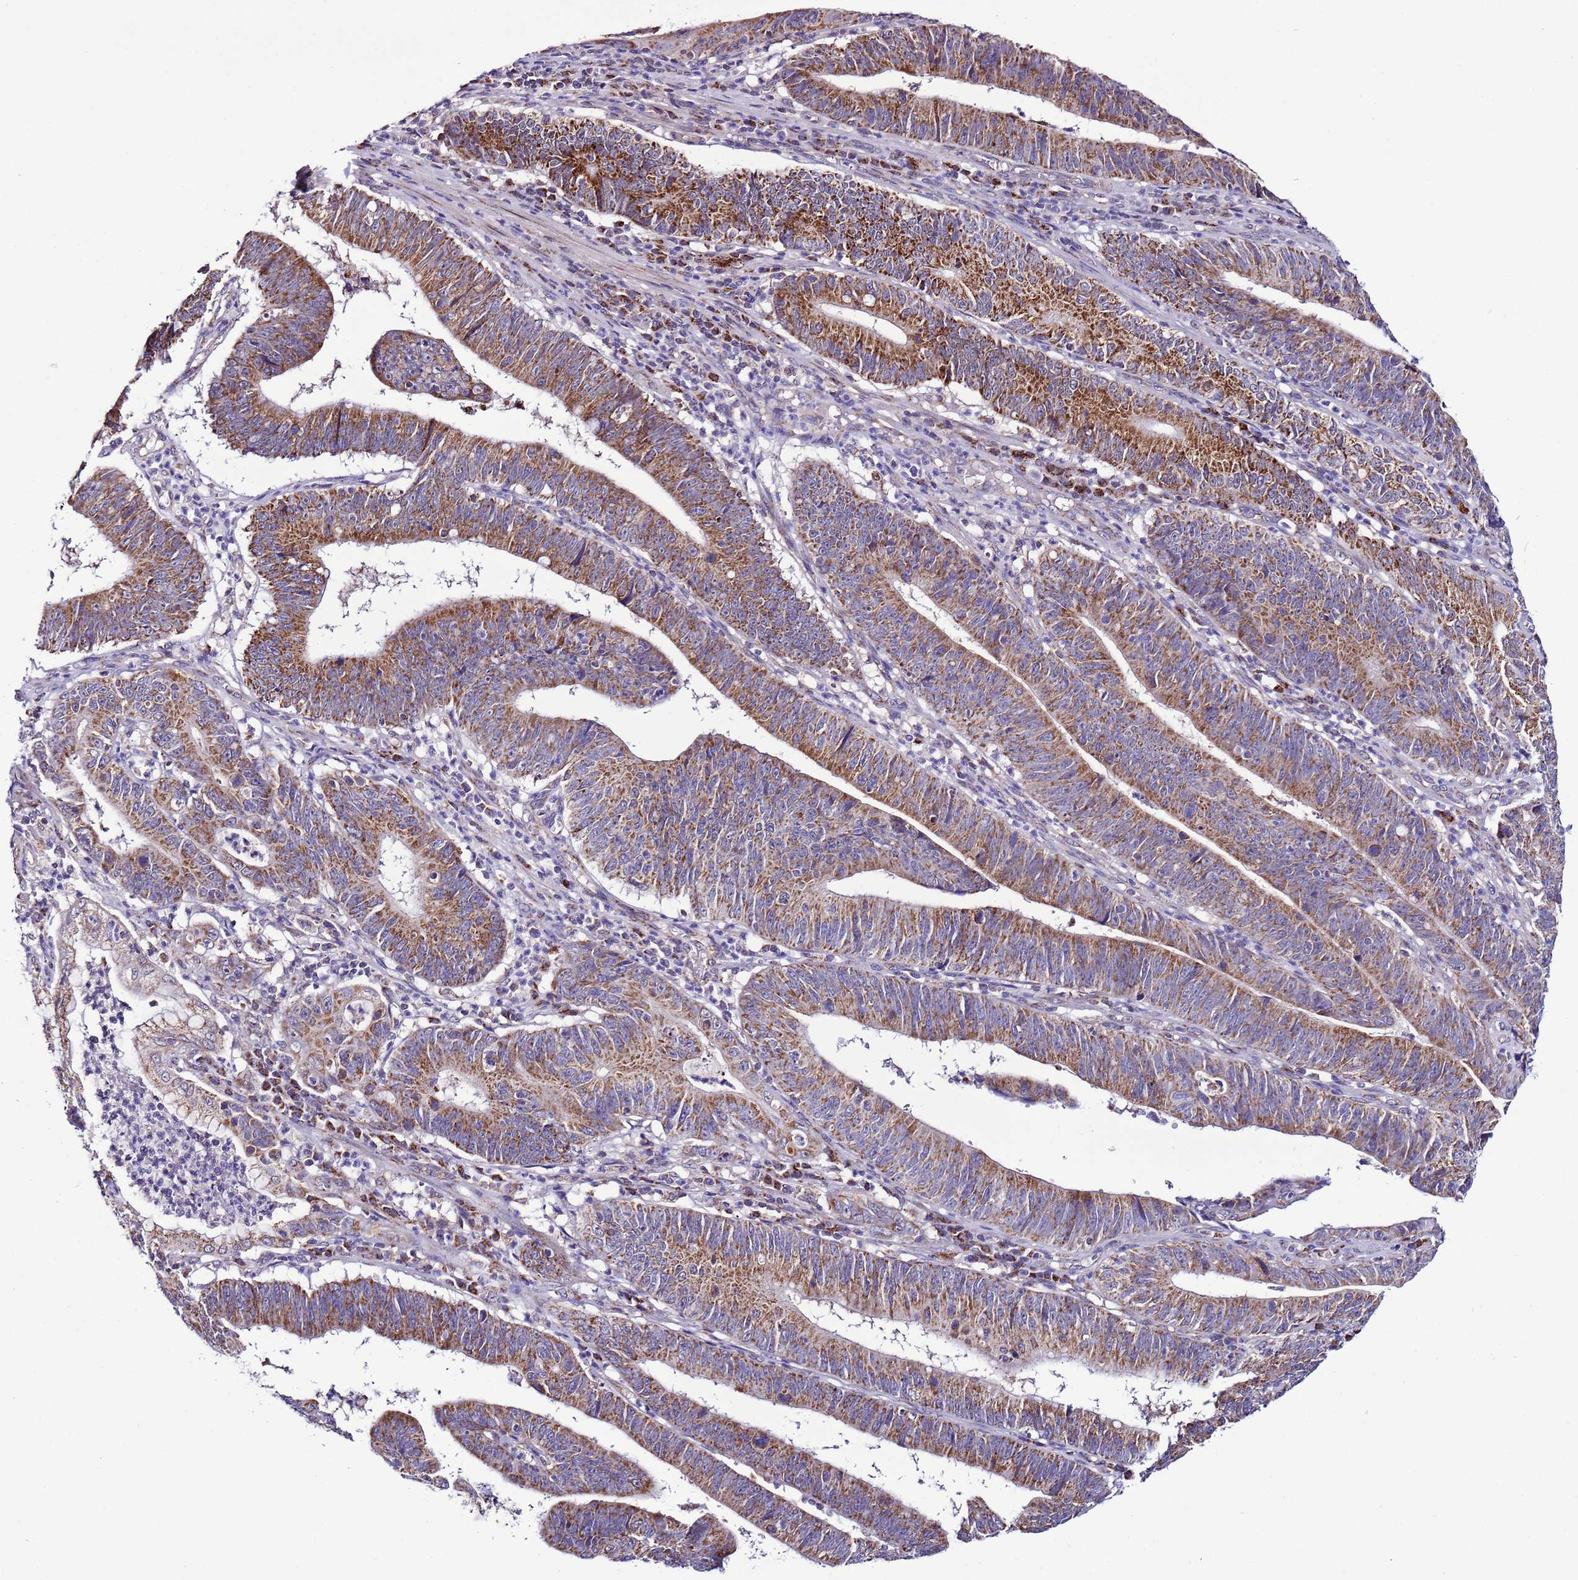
{"staining": {"intensity": "strong", "quantity": ">75%", "location": "cytoplasmic/membranous"}, "tissue": "stomach cancer", "cell_type": "Tumor cells", "image_type": "cancer", "snomed": [{"axis": "morphology", "description": "Adenocarcinoma, NOS"}, {"axis": "topography", "description": "Stomach"}], "caption": "A high amount of strong cytoplasmic/membranous staining is appreciated in about >75% of tumor cells in adenocarcinoma (stomach) tissue.", "gene": "UEVLD", "patient": {"sex": "male", "age": 59}}